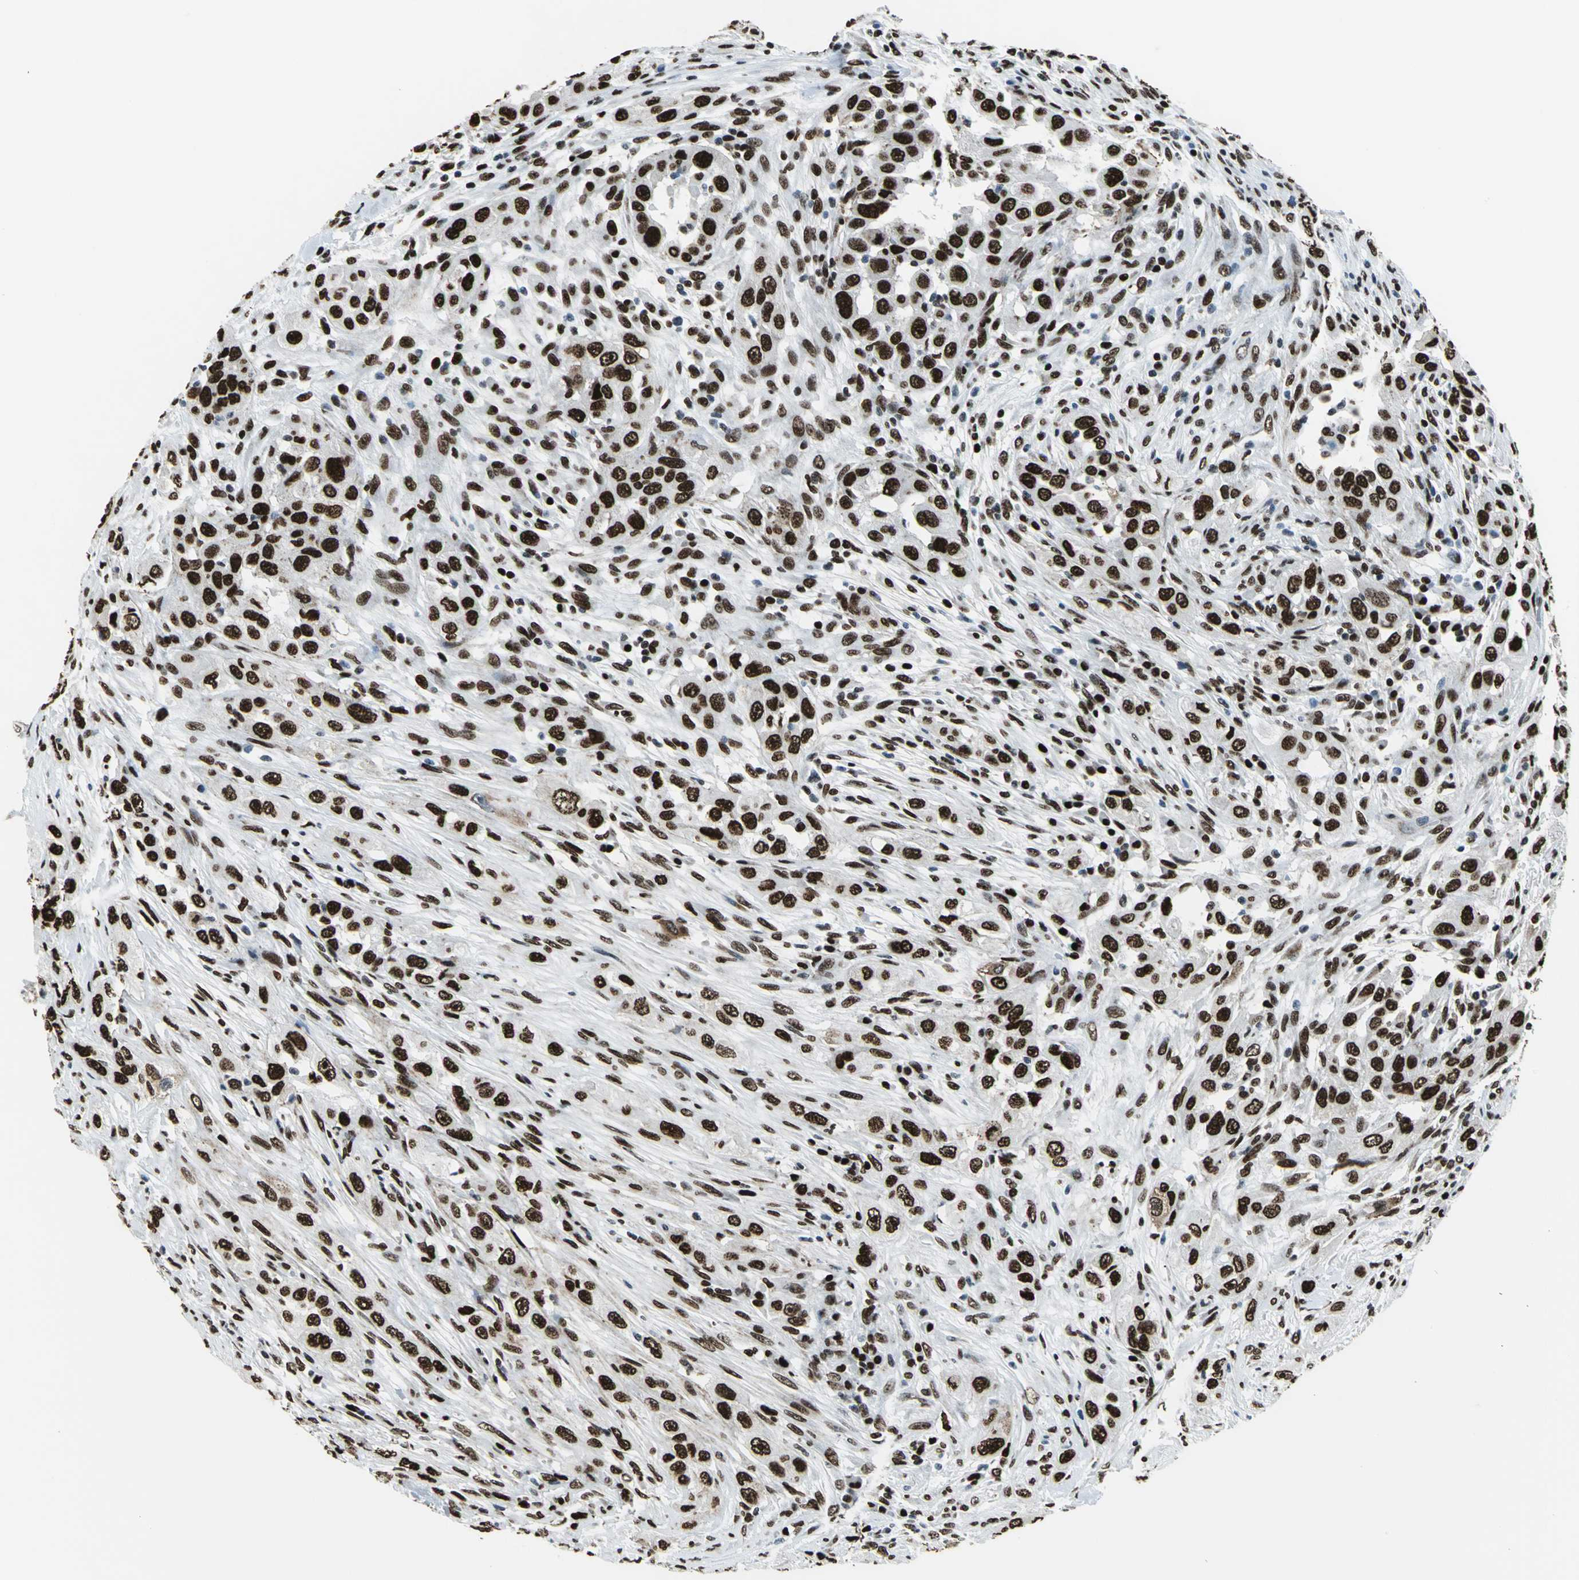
{"staining": {"intensity": "strong", "quantity": ">75%", "location": "nuclear"}, "tissue": "head and neck cancer", "cell_type": "Tumor cells", "image_type": "cancer", "snomed": [{"axis": "morphology", "description": "Carcinoma, NOS"}, {"axis": "topography", "description": "Head-Neck"}], "caption": "Protein staining displays strong nuclear staining in approximately >75% of tumor cells in carcinoma (head and neck).", "gene": "APEX1", "patient": {"sex": "male", "age": 87}}